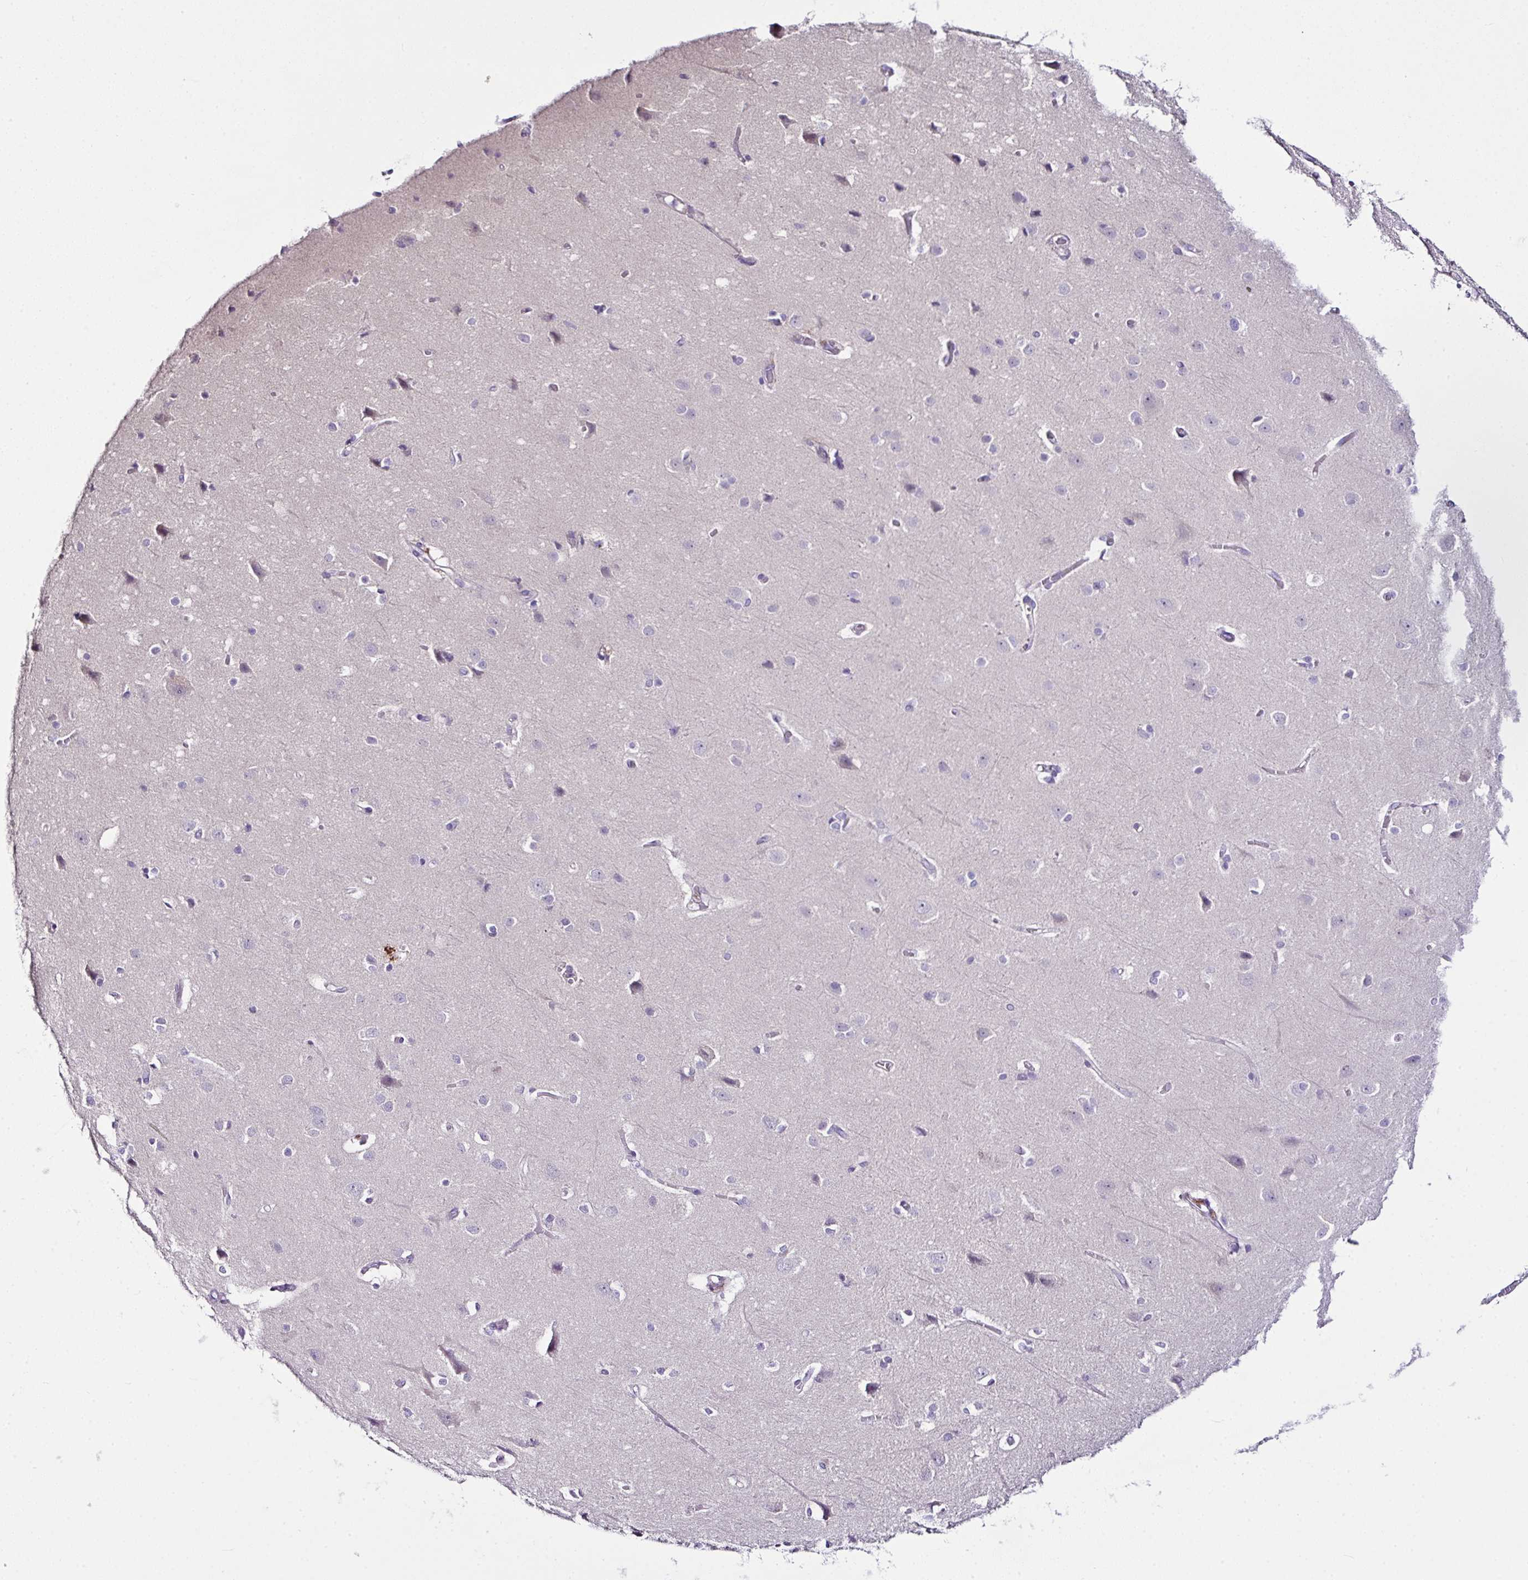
{"staining": {"intensity": "weak", "quantity": ">75%", "location": "cytoplasmic/membranous"}, "tissue": "cerebral cortex", "cell_type": "Endothelial cells", "image_type": "normal", "snomed": [{"axis": "morphology", "description": "Normal tissue, NOS"}, {"axis": "topography", "description": "Cerebral cortex"}], "caption": "The image demonstrates staining of unremarkable cerebral cortex, revealing weak cytoplasmic/membranous protein expression (brown color) within endothelial cells.", "gene": "D2HGDH", "patient": {"sex": "male", "age": 37}}